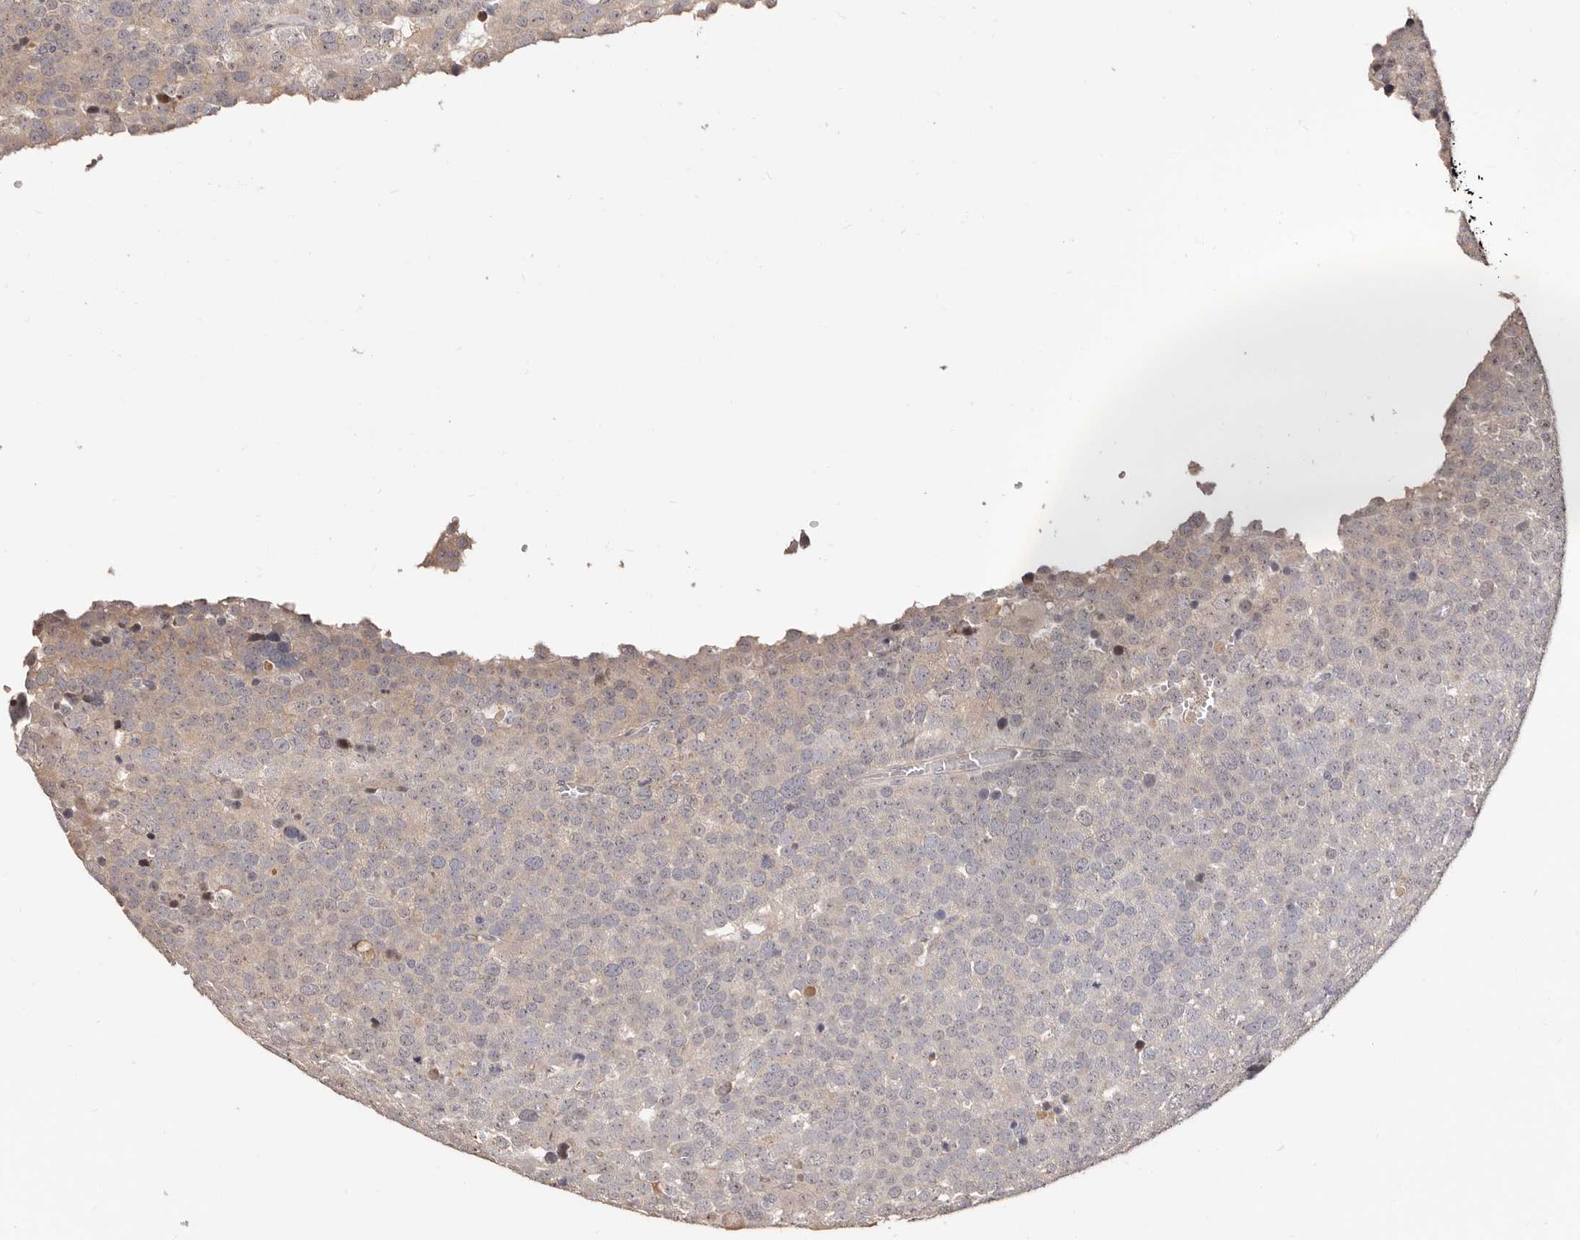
{"staining": {"intensity": "weak", "quantity": "25%-75%", "location": "cytoplasmic/membranous"}, "tissue": "testis cancer", "cell_type": "Tumor cells", "image_type": "cancer", "snomed": [{"axis": "morphology", "description": "Seminoma, NOS"}, {"axis": "topography", "description": "Testis"}], "caption": "DAB immunohistochemical staining of seminoma (testis) reveals weak cytoplasmic/membranous protein positivity in about 25%-75% of tumor cells.", "gene": "TRIP13", "patient": {"sex": "male", "age": 71}}